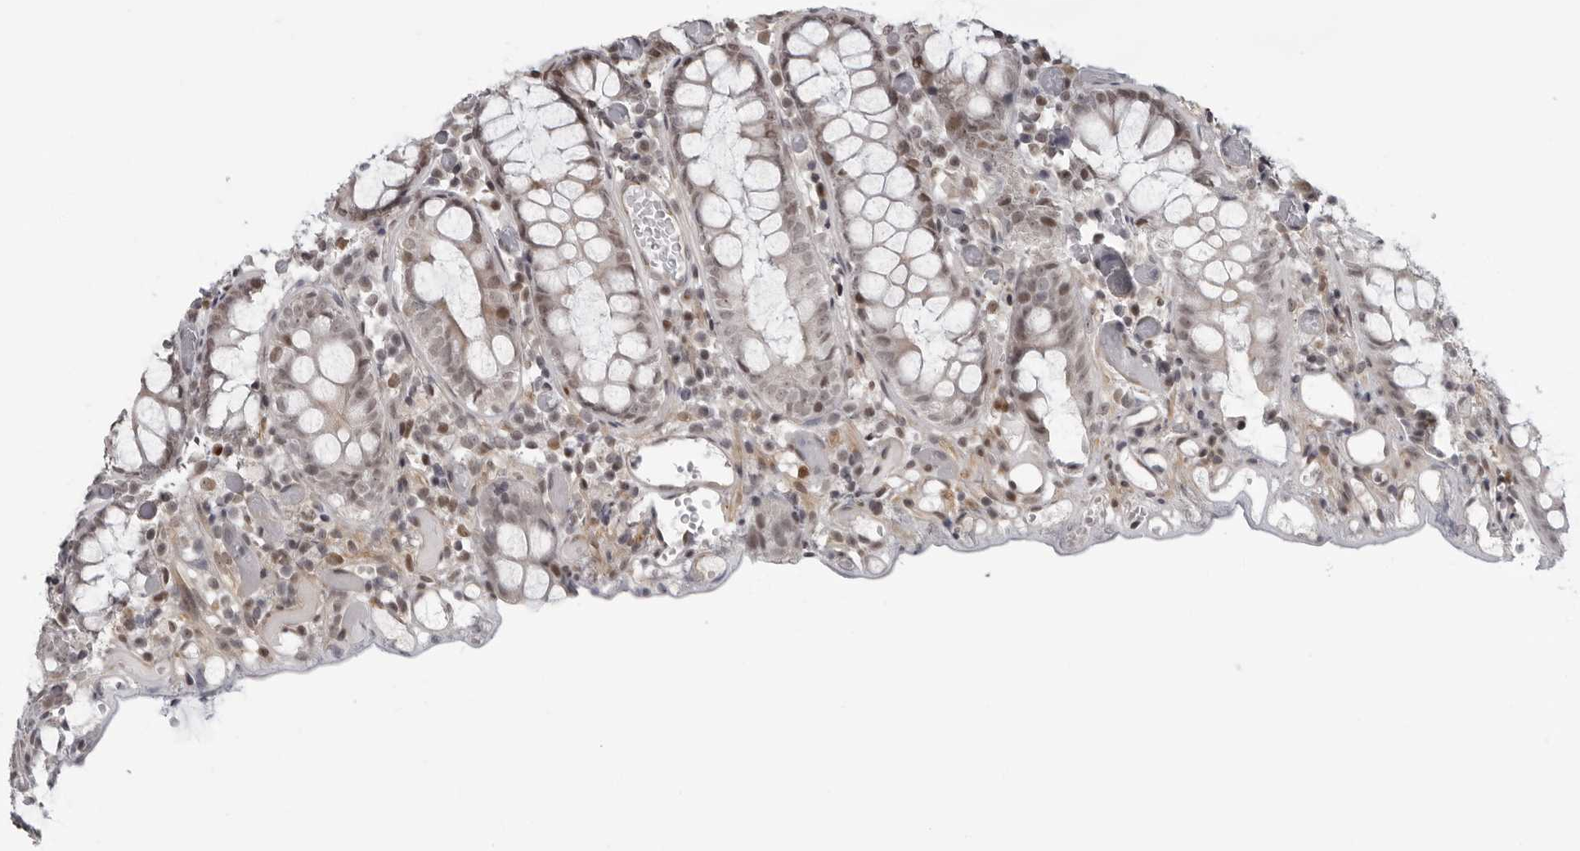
{"staining": {"intensity": "moderate", "quantity": ">75%", "location": "cytoplasmic/membranous,nuclear"}, "tissue": "colon", "cell_type": "Endothelial cells", "image_type": "normal", "snomed": [{"axis": "morphology", "description": "Normal tissue, NOS"}, {"axis": "topography", "description": "Colon"}], "caption": "High-magnification brightfield microscopy of unremarkable colon stained with DAB (brown) and counterstained with hematoxylin (blue). endothelial cells exhibit moderate cytoplasmic/membranous,nuclear staining is appreciated in about>75% of cells.", "gene": "MAF", "patient": {"sex": "male", "age": 14}}